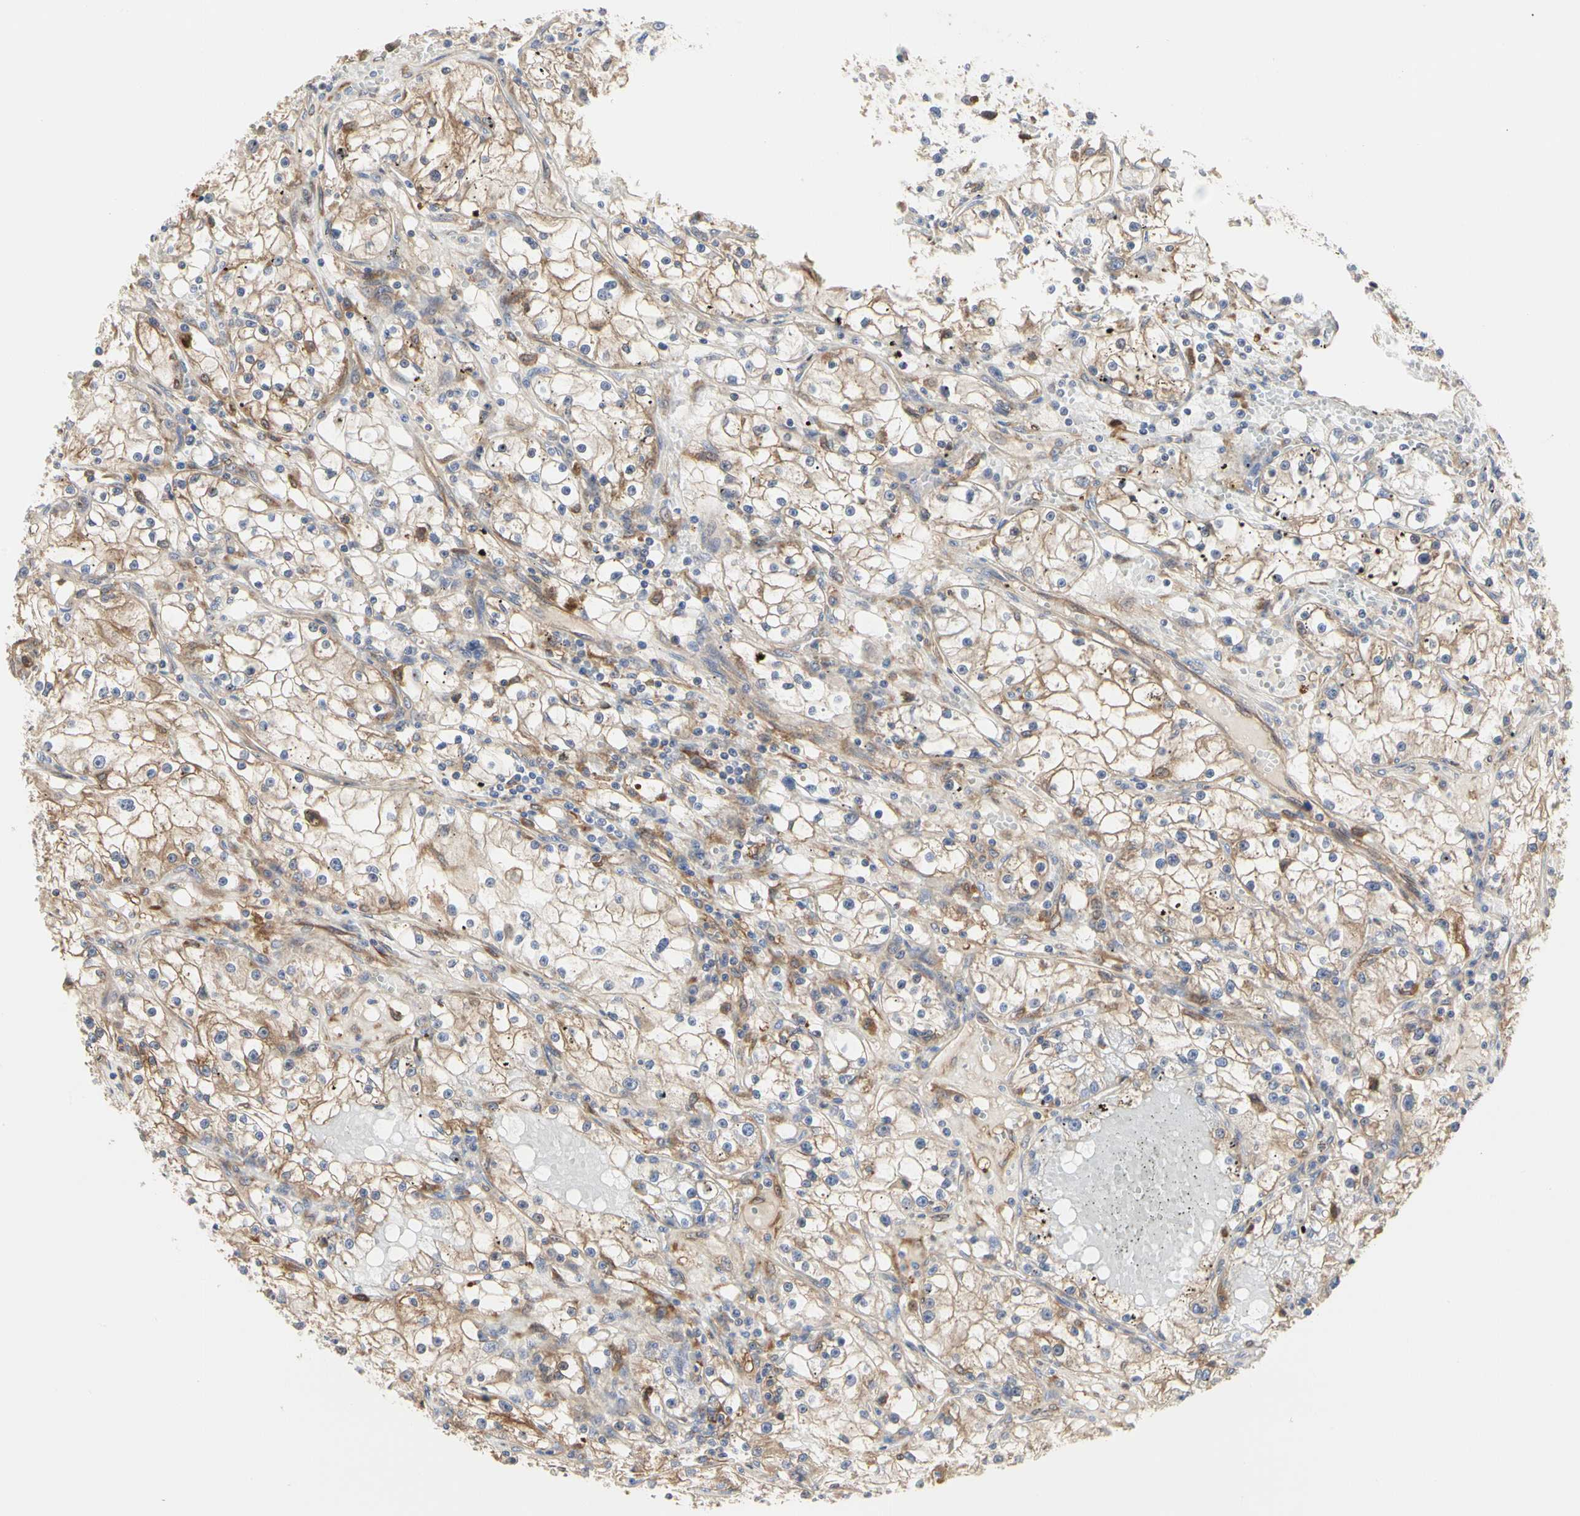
{"staining": {"intensity": "moderate", "quantity": ">75%", "location": "cytoplasmic/membranous"}, "tissue": "renal cancer", "cell_type": "Tumor cells", "image_type": "cancer", "snomed": [{"axis": "morphology", "description": "Adenocarcinoma, NOS"}, {"axis": "topography", "description": "Kidney"}], "caption": "A medium amount of moderate cytoplasmic/membranous staining is present in about >75% of tumor cells in renal adenocarcinoma tissue.", "gene": "C3orf52", "patient": {"sex": "male", "age": 56}}